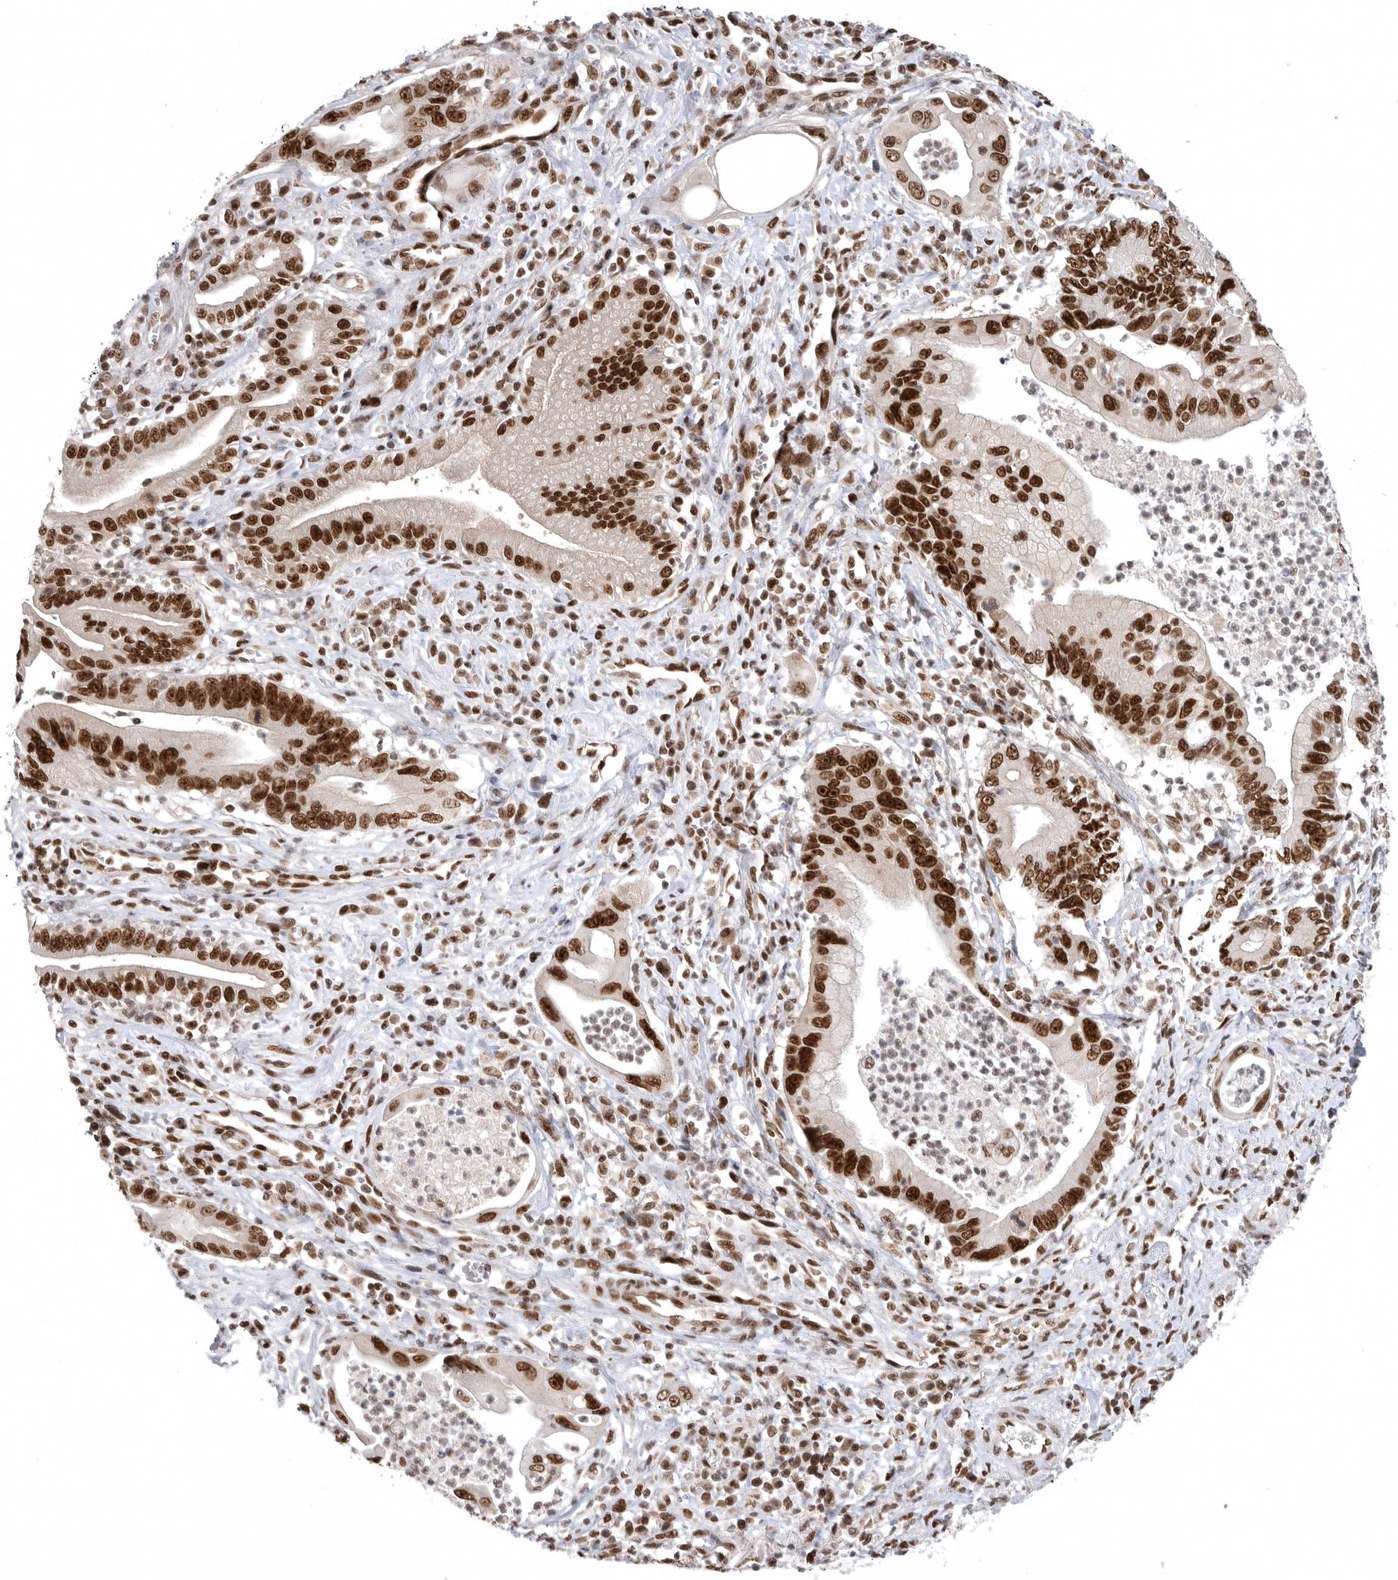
{"staining": {"intensity": "strong", "quantity": ">75%", "location": "nuclear"}, "tissue": "pancreatic cancer", "cell_type": "Tumor cells", "image_type": "cancer", "snomed": [{"axis": "morphology", "description": "Adenocarcinoma, NOS"}, {"axis": "topography", "description": "Pancreas"}], "caption": "High-power microscopy captured an immunohistochemistry (IHC) photomicrograph of pancreatic cancer, revealing strong nuclear staining in approximately >75% of tumor cells. (Stains: DAB in brown, nuclei in blue, Microscopy: brightfield microscopy at high magnification).", "gene": "ZNF830", "patient": {"sex": "male", "age": 78}}